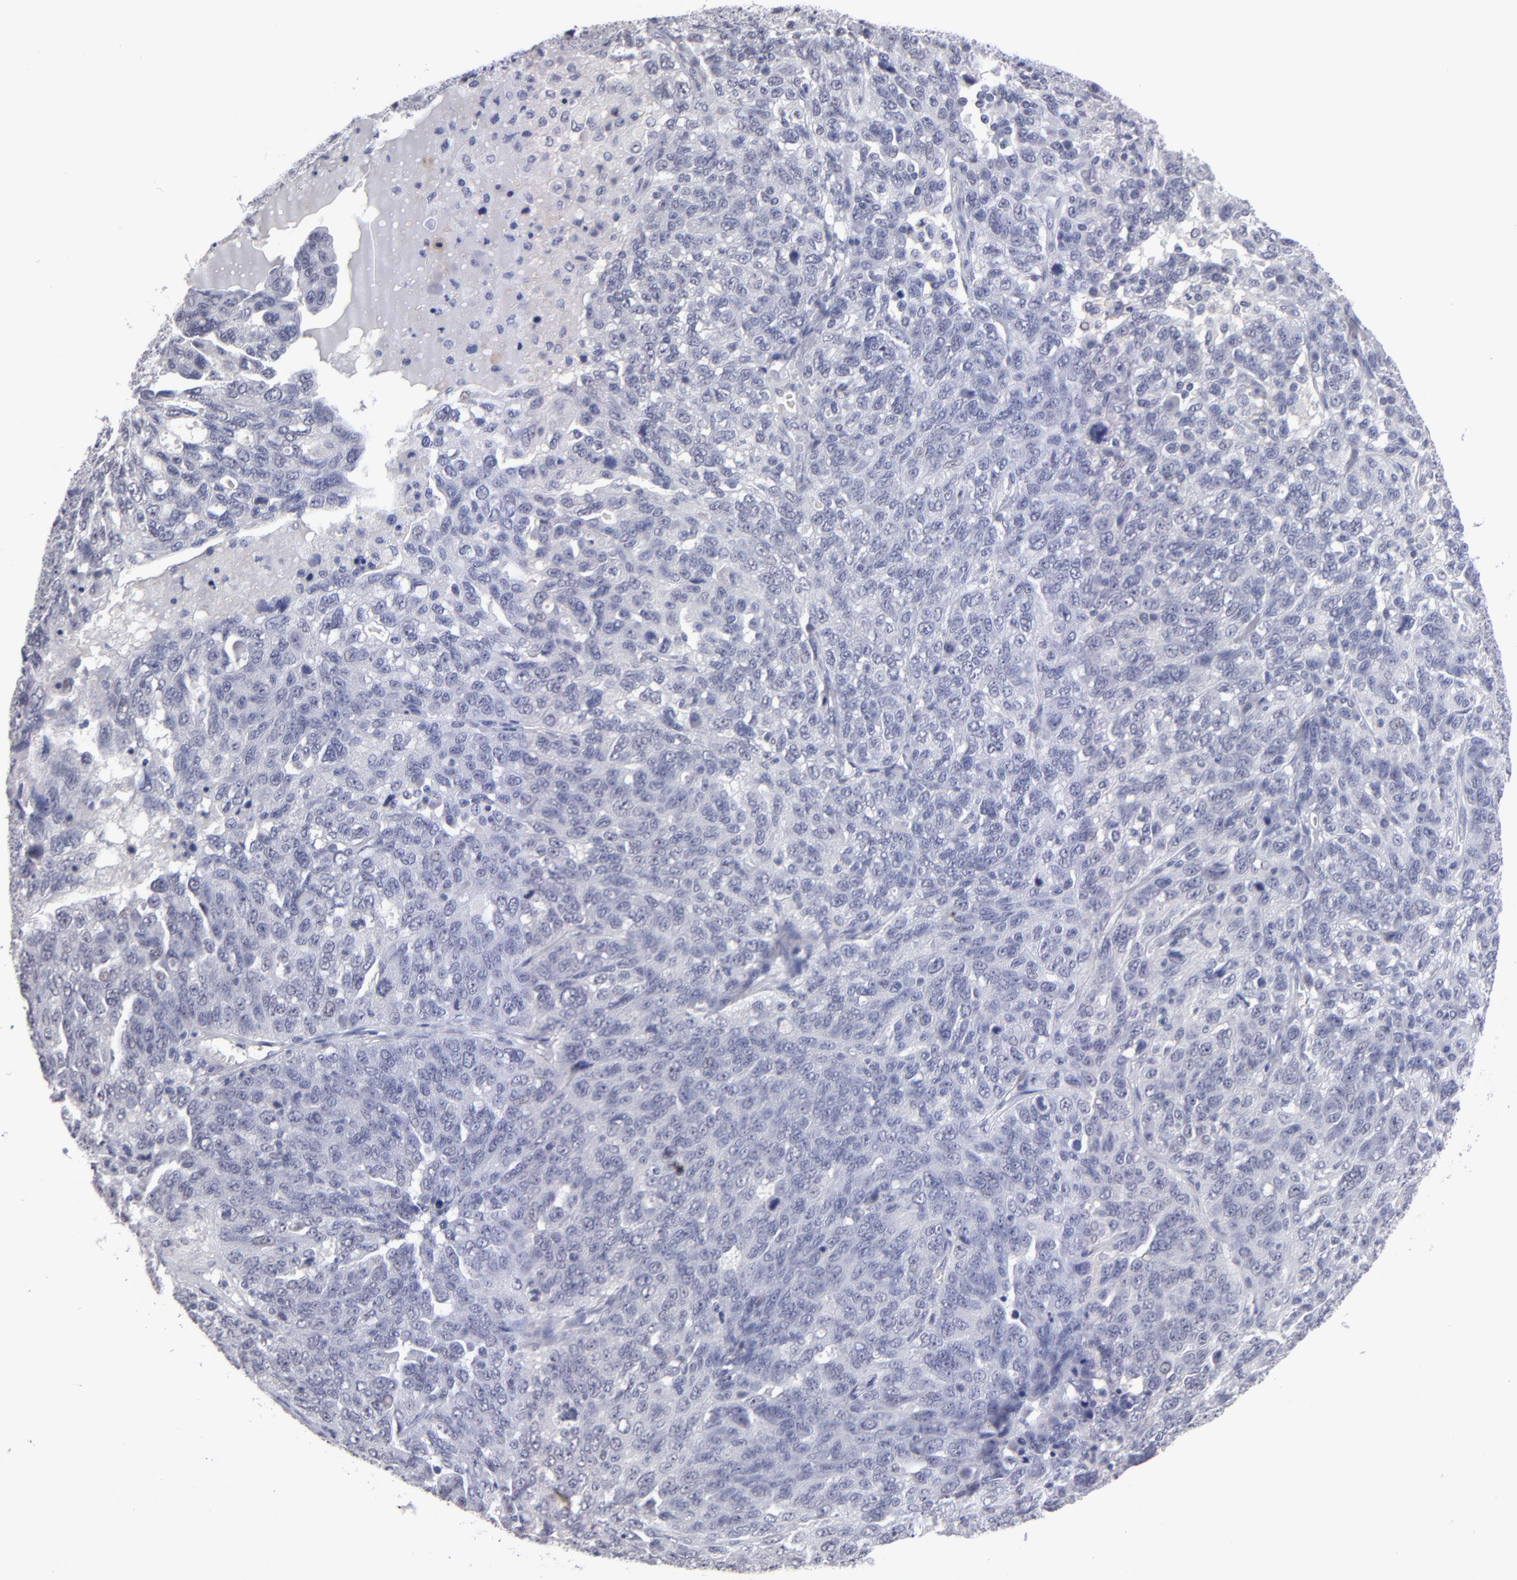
{"staining": {"intensity": "weak", "quantity": "<25%", "location": "nuclear"}, "tissue": "ovarian cancer", "cell_type": "Tumor cells", "image_type": "cancer", "snomed": [{"axis": "morphology", "description": "Cystadenocarcinoma, serous, NOS"}, {"axis": "topography", "description": "Ovary"}], "caption": "Immunohistochemistry (IHC) of human serous cystadenocarcinoma (ovarian) exhibits no positivity in tumor cells.", "gene": "TEX11", "patient": {"sex": "female", "age": 71}}